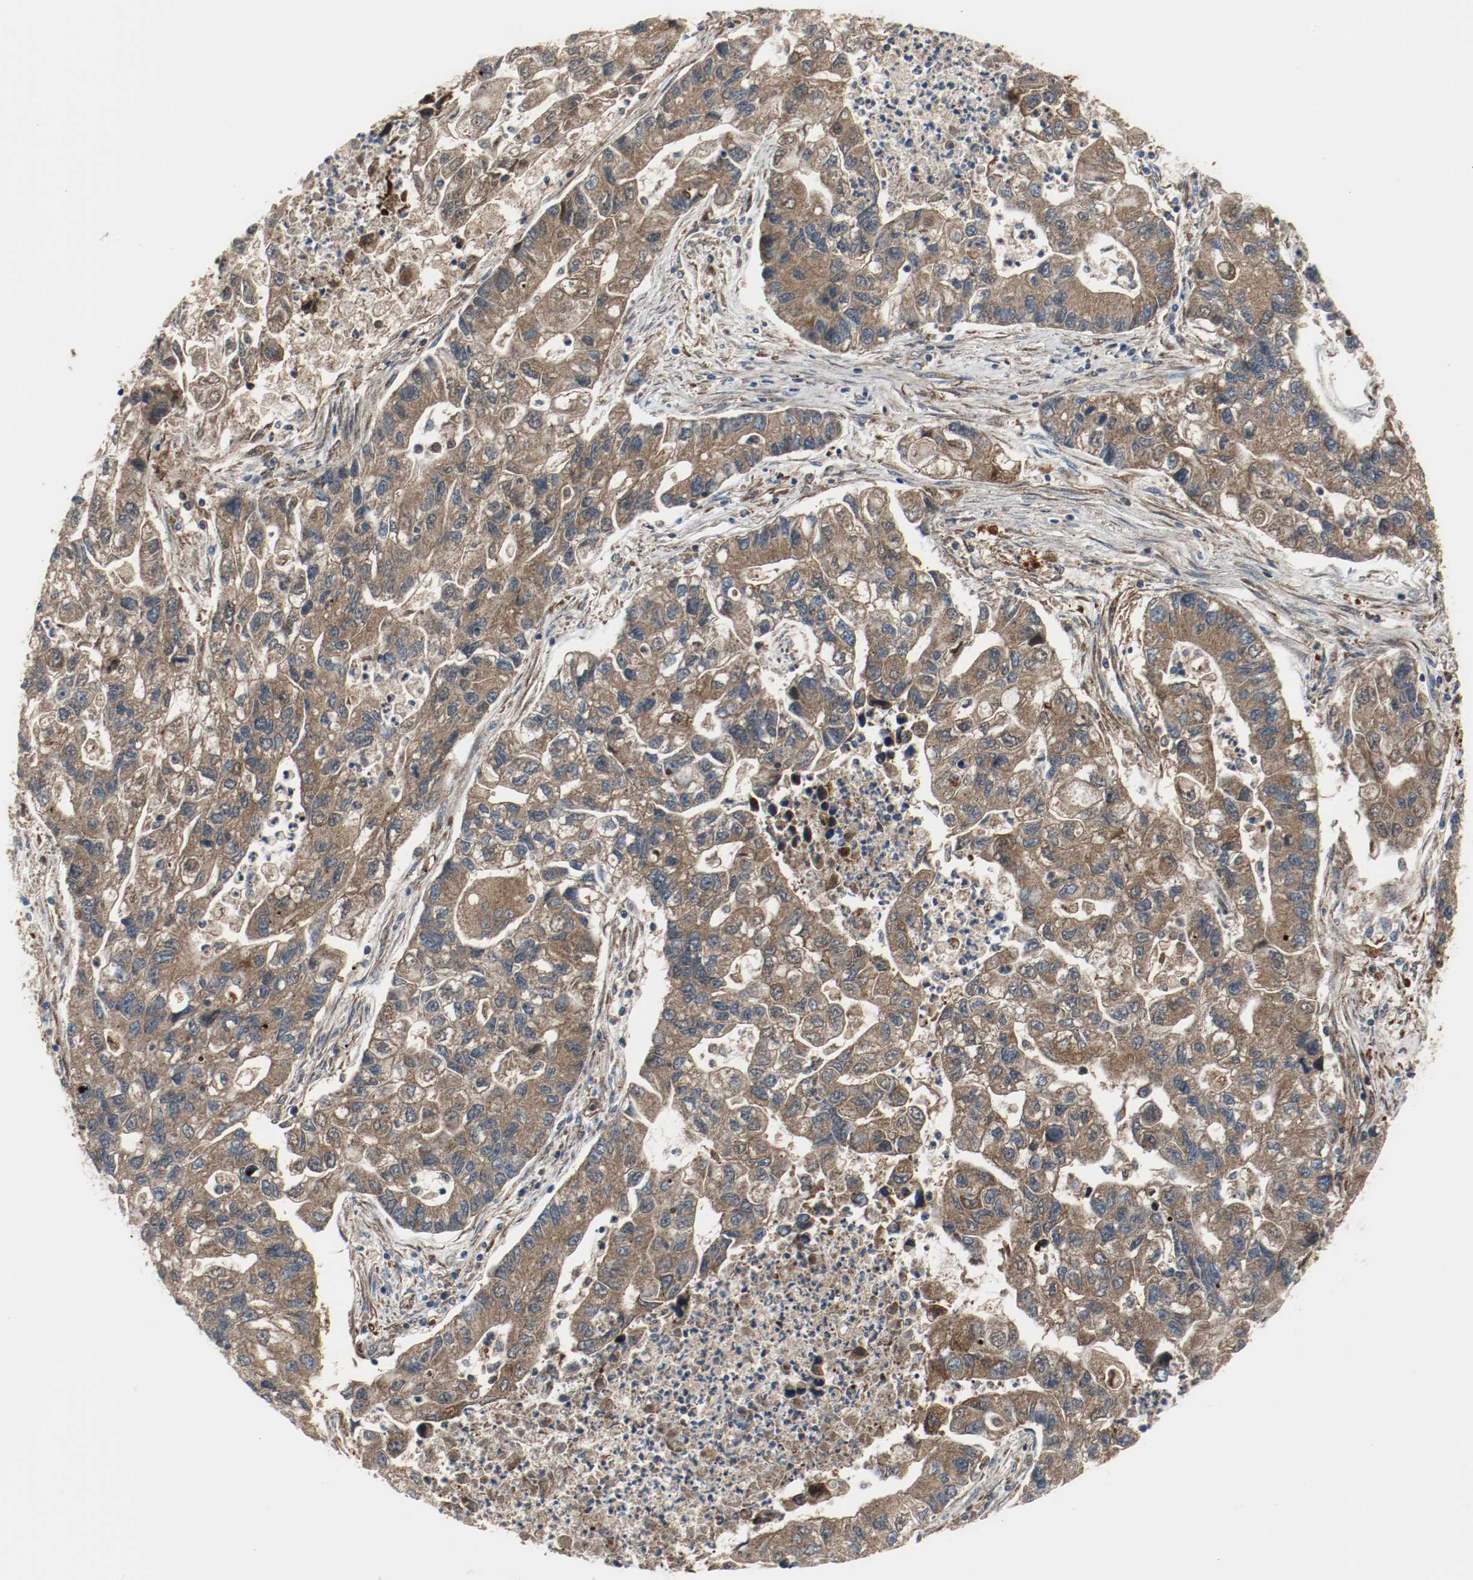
{"staining": {"intensity": "moderate", "quantity": ">75%", "location": "cytoplasmic/membranous"}, "tissue": "lung cancer", "cell_type": "Tumor cells", "image_type": "cancer", "snomed": [{"axis": "morphology", "description": "Adenocarcinoma, NOS"}, {"axis": "topography", "description": "Lung"}], "caption": "Adenocarcinoma (lung) stained with a protein marker shows moderate staining in tumor cells.", "gene": "TXNRD1", "patient": {"sex": "female", "age": 51}}